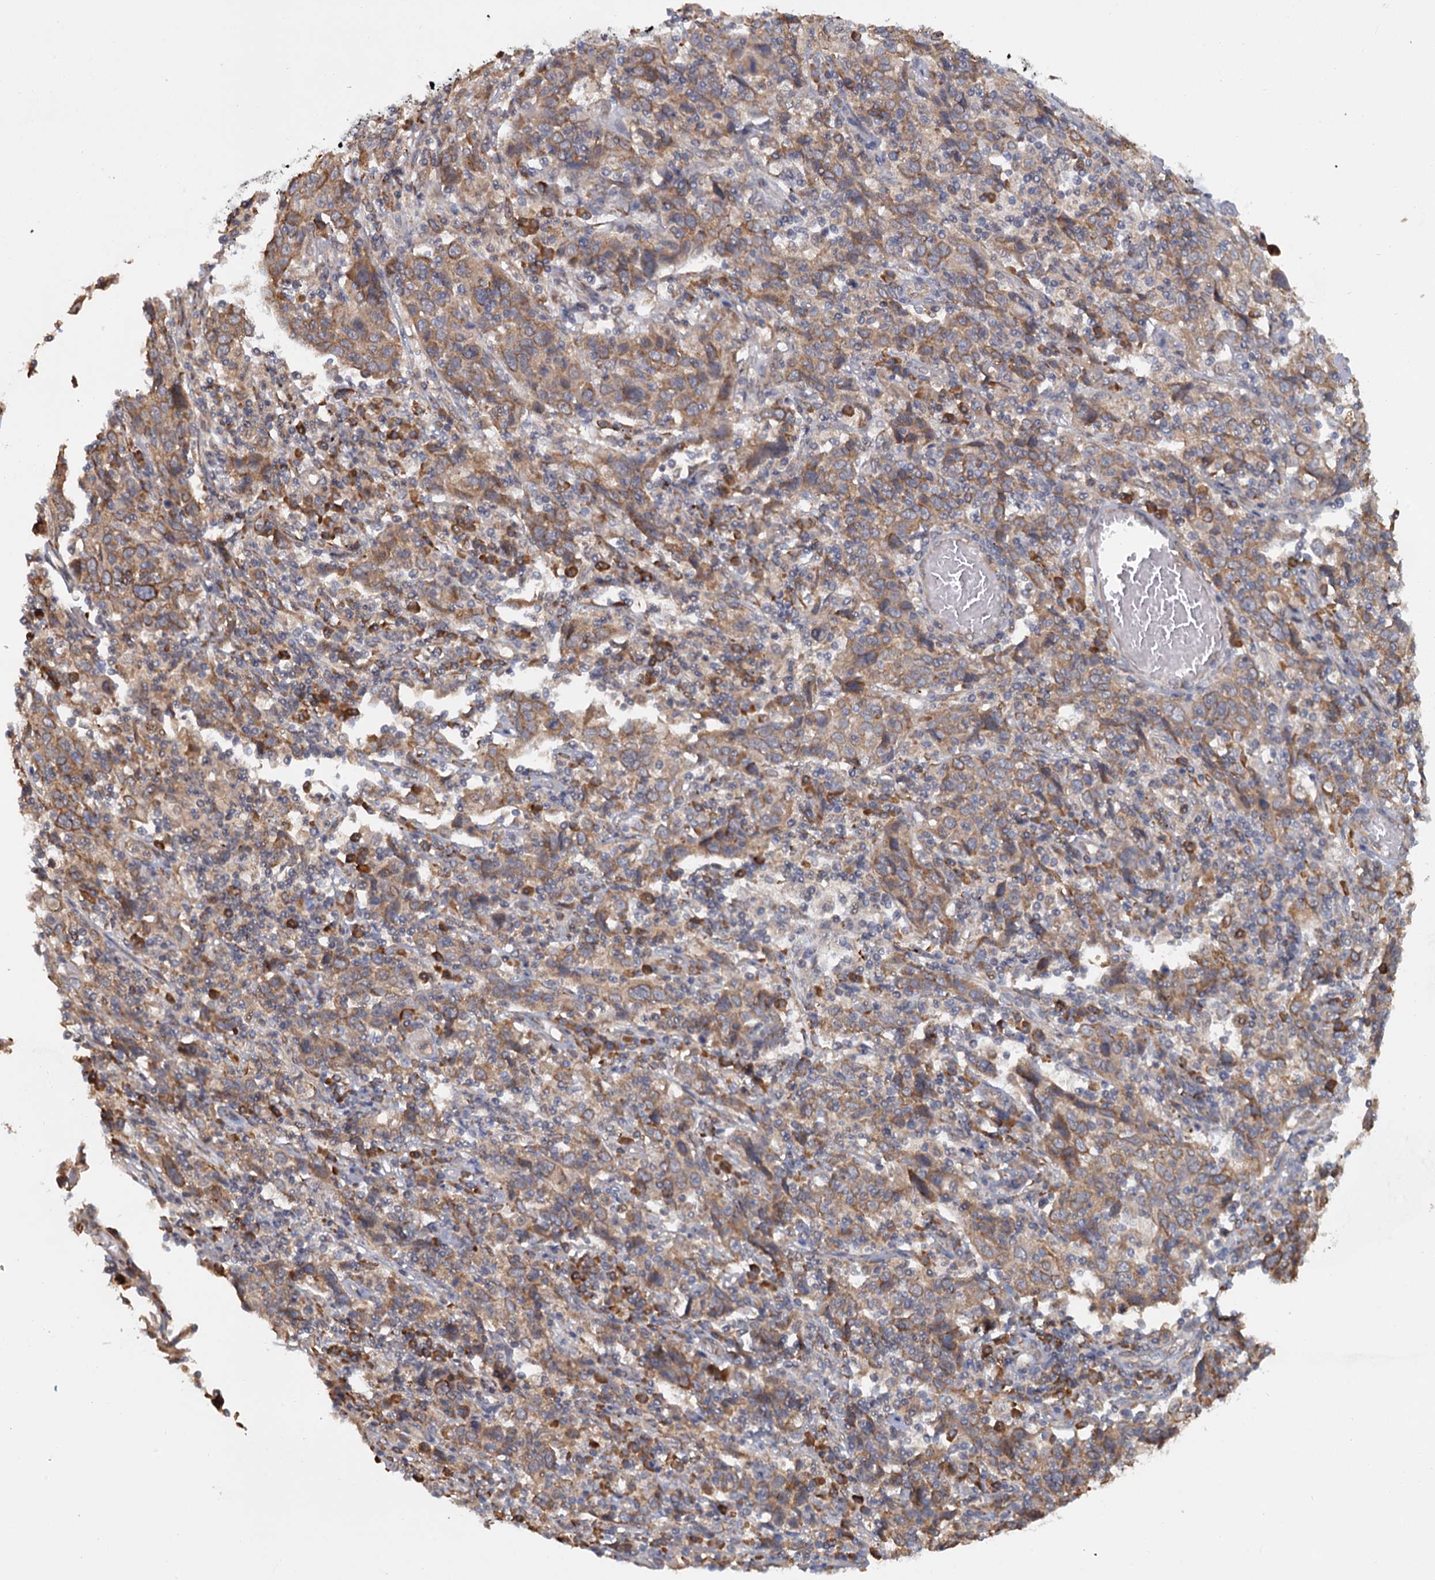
{"staining": {"intensity": "moderate", "quantity": ">75%", "location": "cytoplasmic/membranous"}, "tissue": "cervical cancer", "cell_type": "Tumor cells", "image_type": "cancer", "snomed": [{"axis": "morphology", "description": "Squamous cell carcinoma, NOS"}, {"axis": "topography", "description": "Cervix"}], "caption": "Immunohistochemistry of human squamous cell carcinoma (cervical) shows medium levels of moderate cytoplasmic/membranous staining in approximately >75% of tumor cells.", "gene": "LRRC51", "patient": {"sex": "female", "age": 46}}